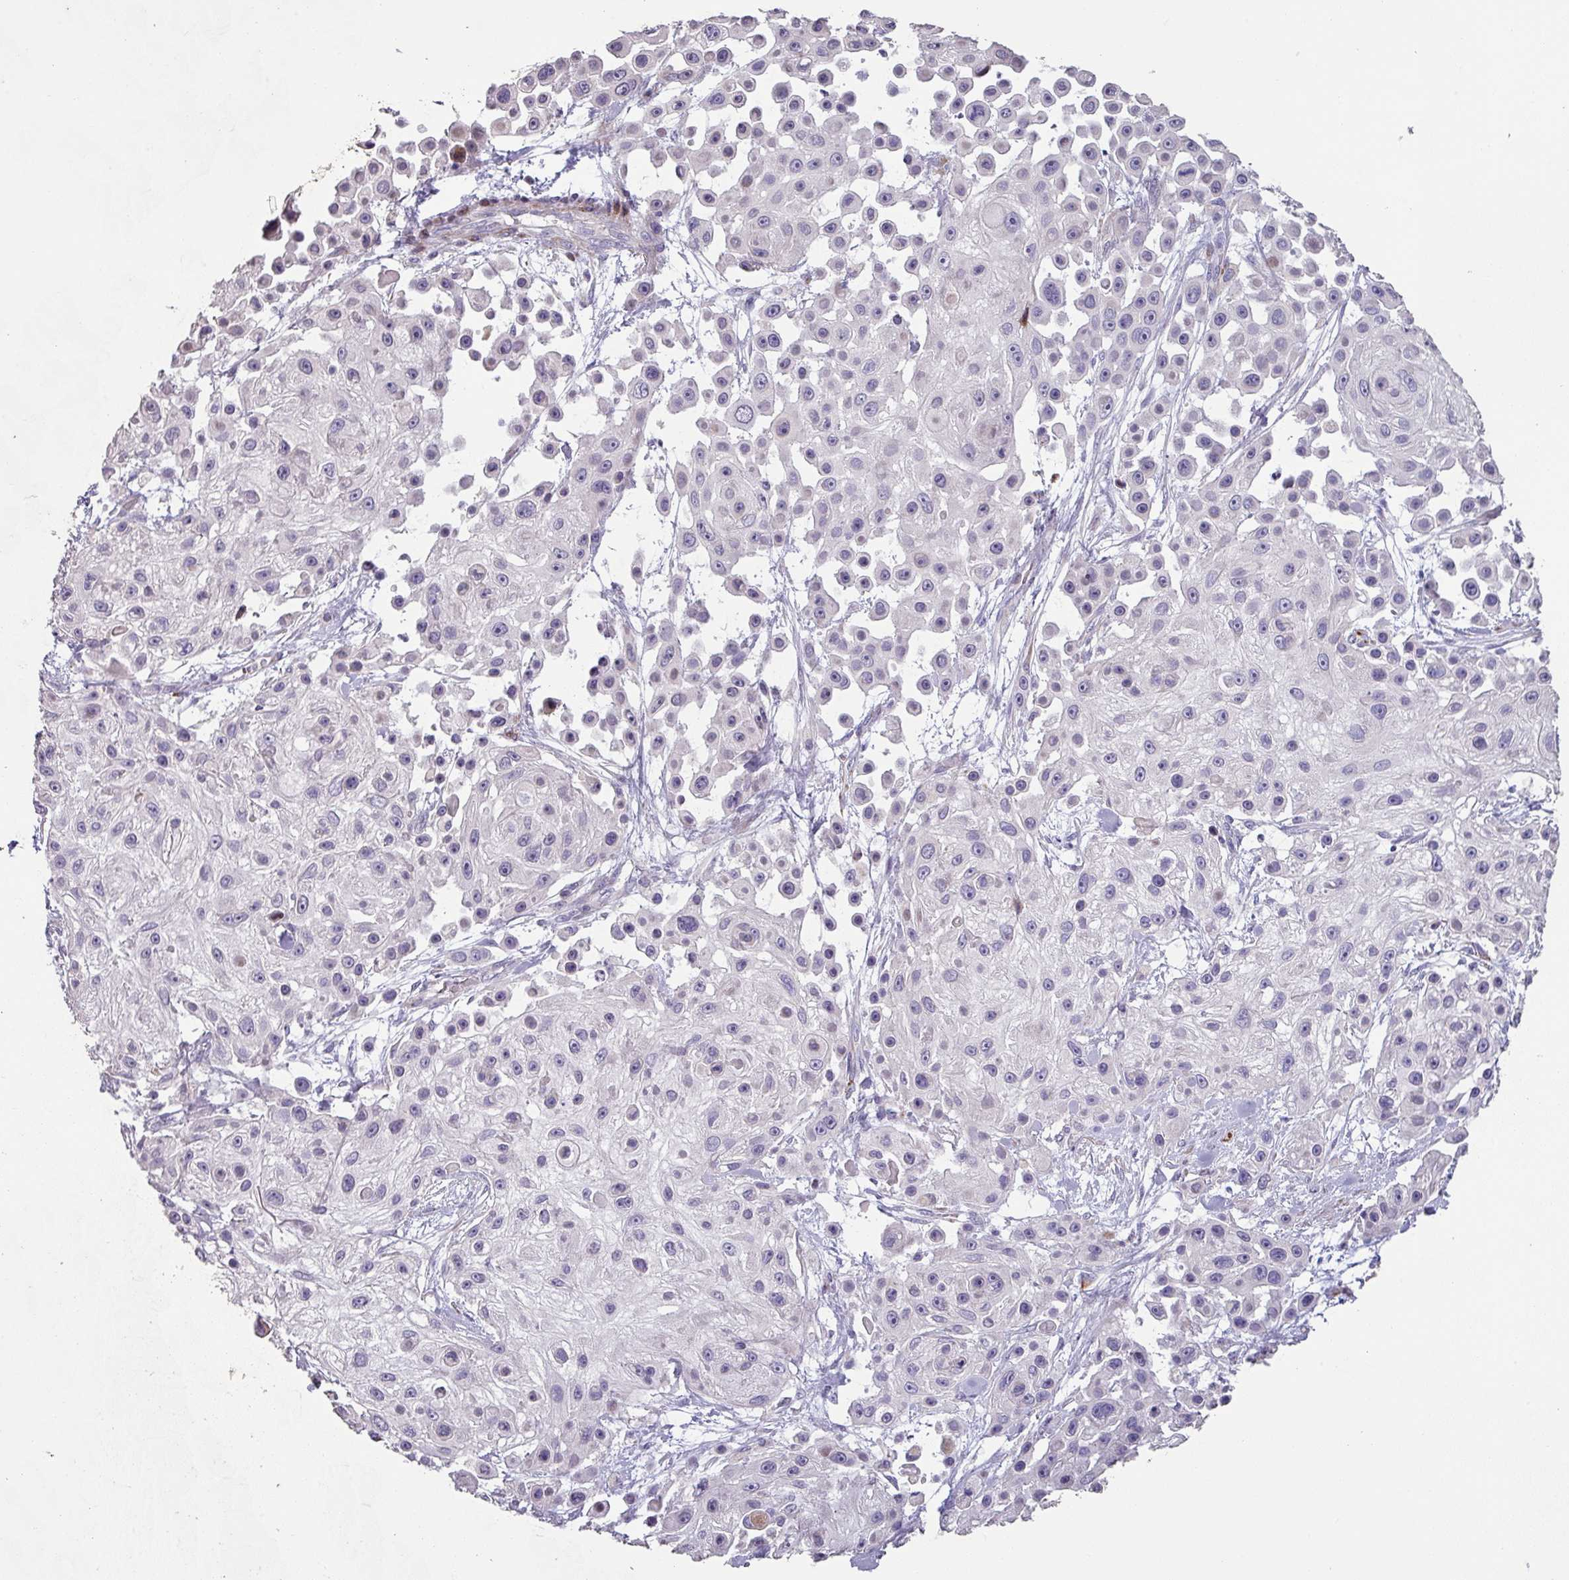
{"staining": {"intensity": "negative", "quantity": "none", "location": "none"}, "tissue": "skin cancer", "cell_type": "Tumor cells", "image_type": "cancer", "snomed": [{"axis": "morphology", "description": "Squamous cell carcinoma, NOS"}, {"axis": "topography", "description": "Skin"}], "caption": "Tumor cells show no significant protein positivity in squamous cell carcinoma (skin). The staining was performed using DAB (3,3'-diaminobenzidine) to visualize the protein expression in brown, while the nuclei were stained in blue with hematoxylin (Magnification: 20x).", "gene": "KLHL3", "patient": {"sex": "male", "age": 67}}